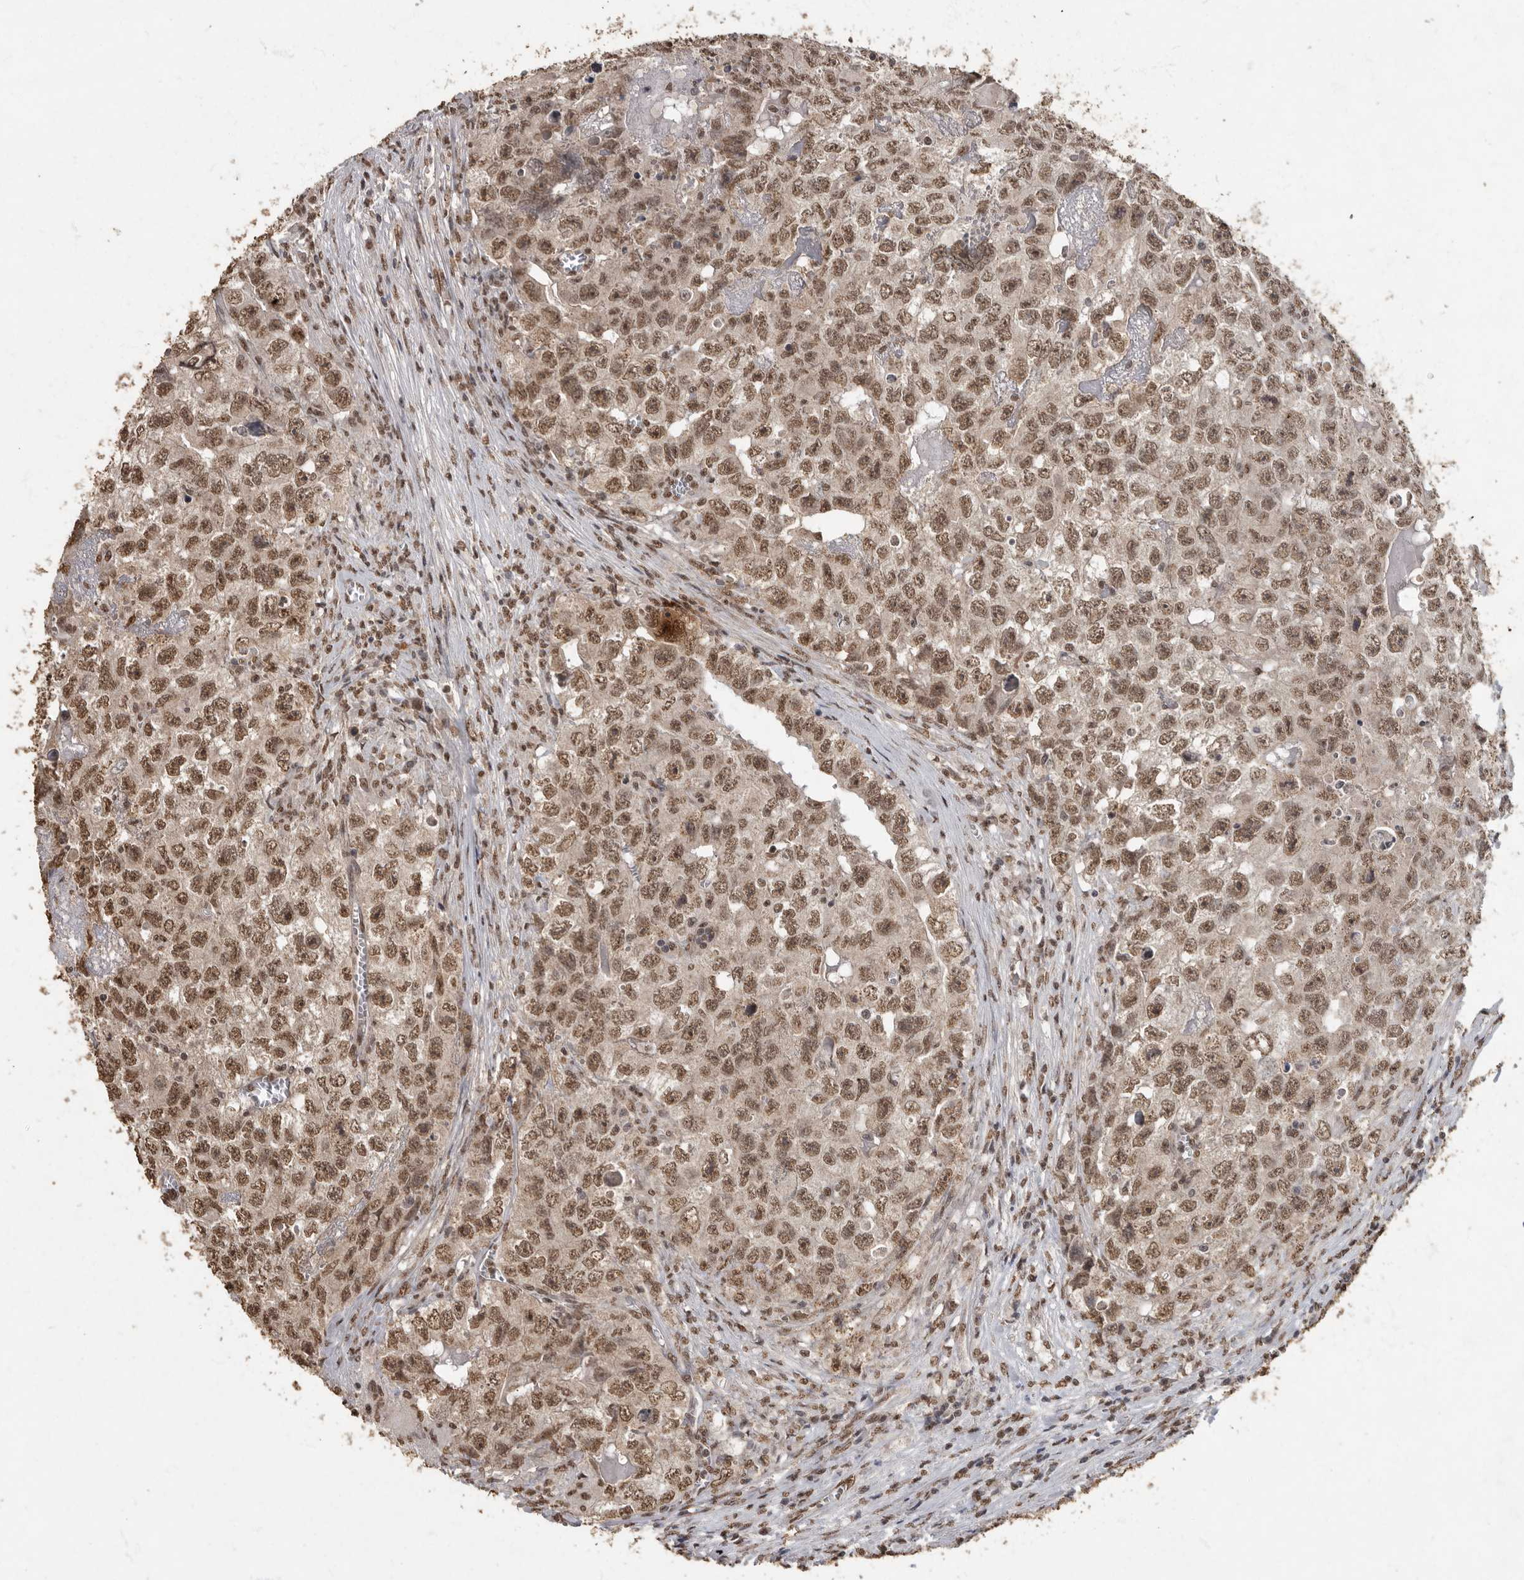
{"staining": {"intensity": "moderate", "quantity": ">75%", "location": "nuclear"}, "tissue": "testis cancer", "cell_type": "Tumor cells", "image_type": "cancer", "snomed": [{"axis": "morphology", "description": "Seminoma, NOS"}, {"axis": "morphology", "description": "Carcinoma, Embryonal, NOS"}, {"axis": "topography", "description": "Testis"}], "caption": "A micrograph of human testis cancer (seminoma) stained for a protein displays moderate nuclear brown staining in tumor cells.", "gene": "NBL1", "patient": {"sex": "male", "age": 43}}